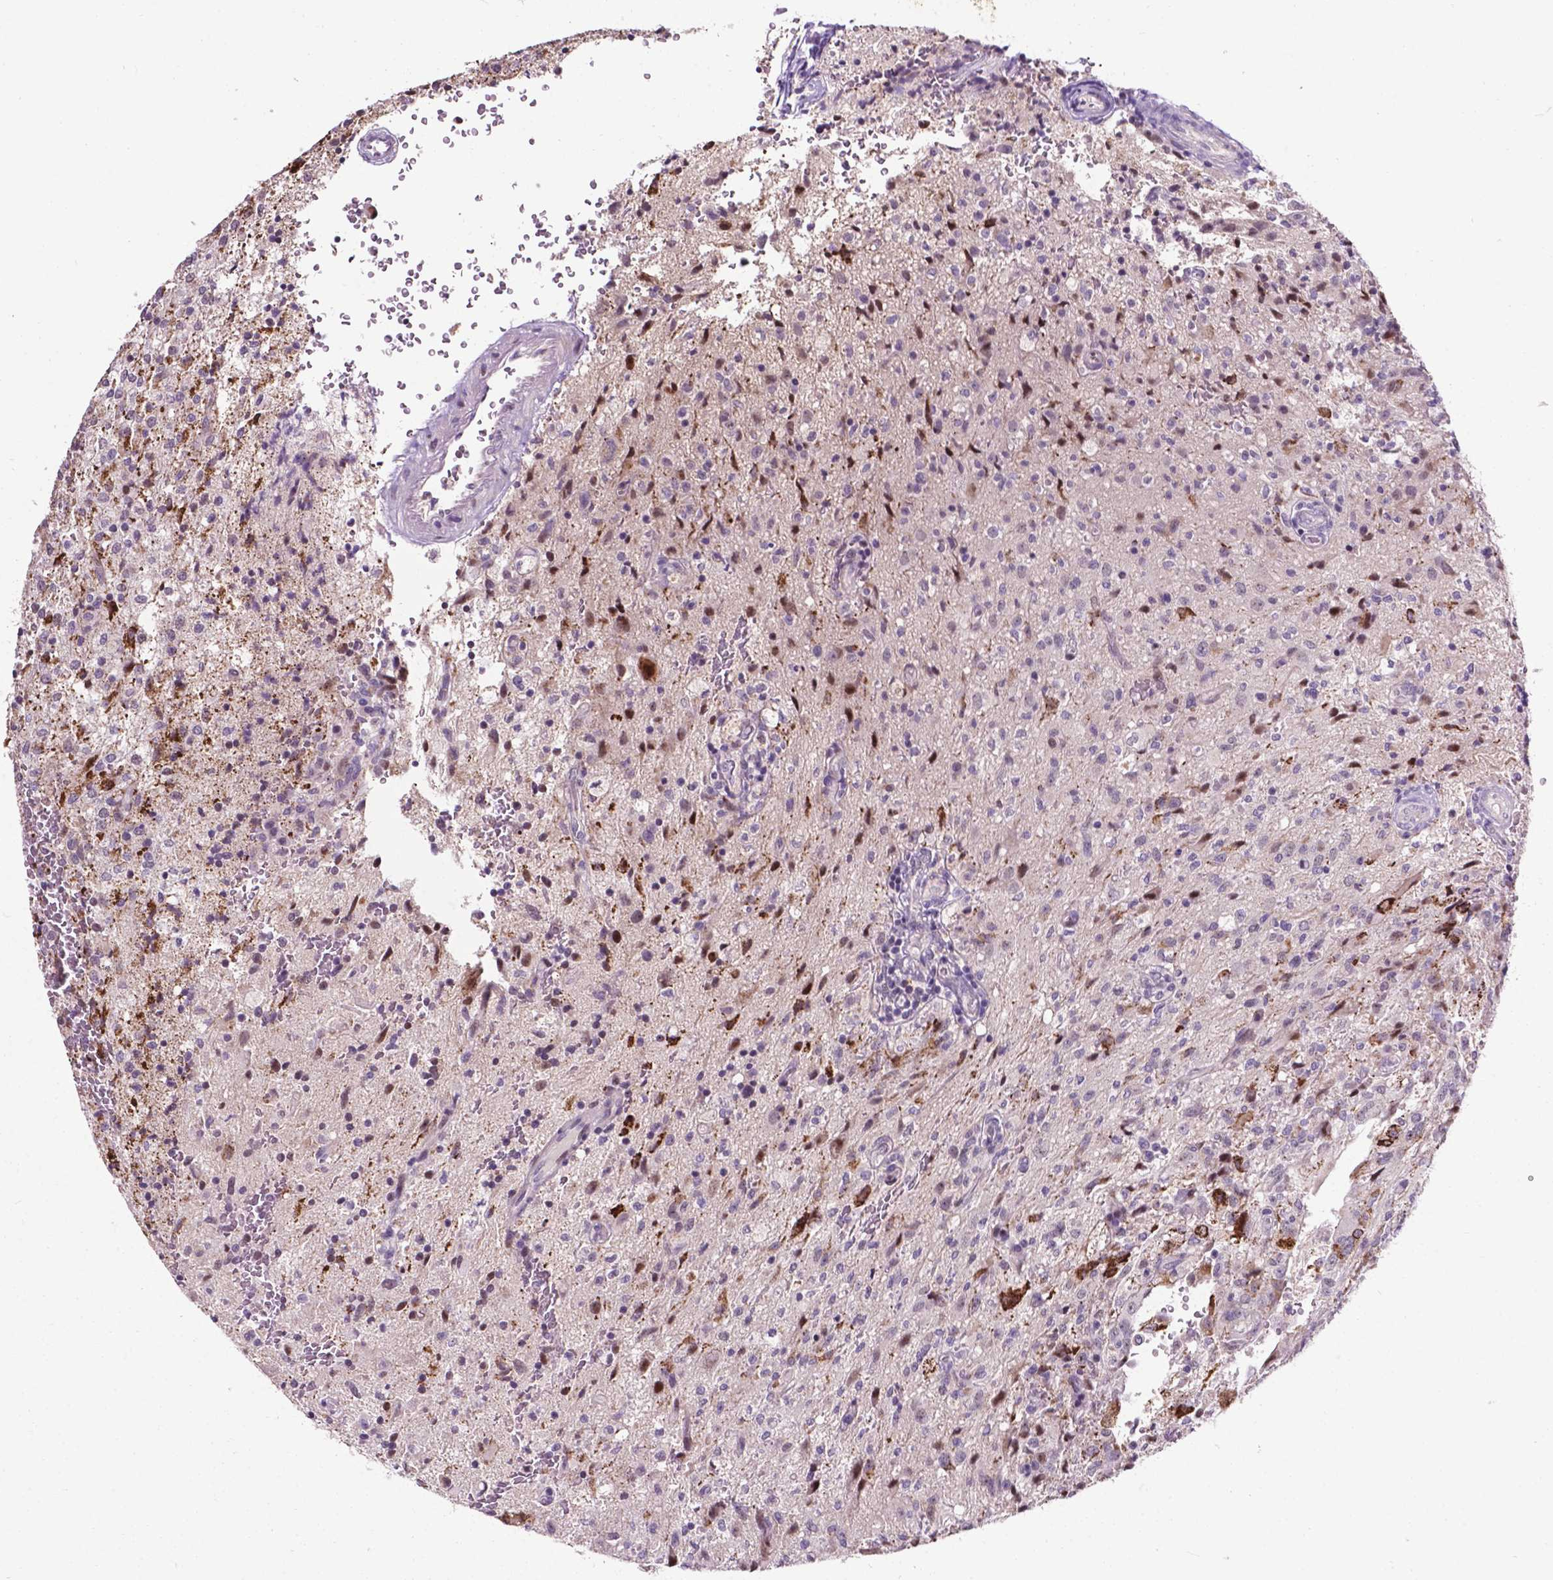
{"staining": {"intensity": "negative", "quantity": "none", "location": "none"}, "tissue": "glioma", "cell_type": "Tumor cells", "image_type": "cancer", "snomed": [{"axis": "morphology", "description": "Glioma, malignant, High grade"}, {"axis": "topography", "description": "Brain"}], "caption": "The image demonstrates no significant expression in tumor cells of glioma. The staining is performed using DAB (3,3'-diaminobenzidine) brown chromogen with nuclei counter-stained in using hematoxylin.", "gene": "SMAD3", "patient": {"sex": "male", "age": 68}}